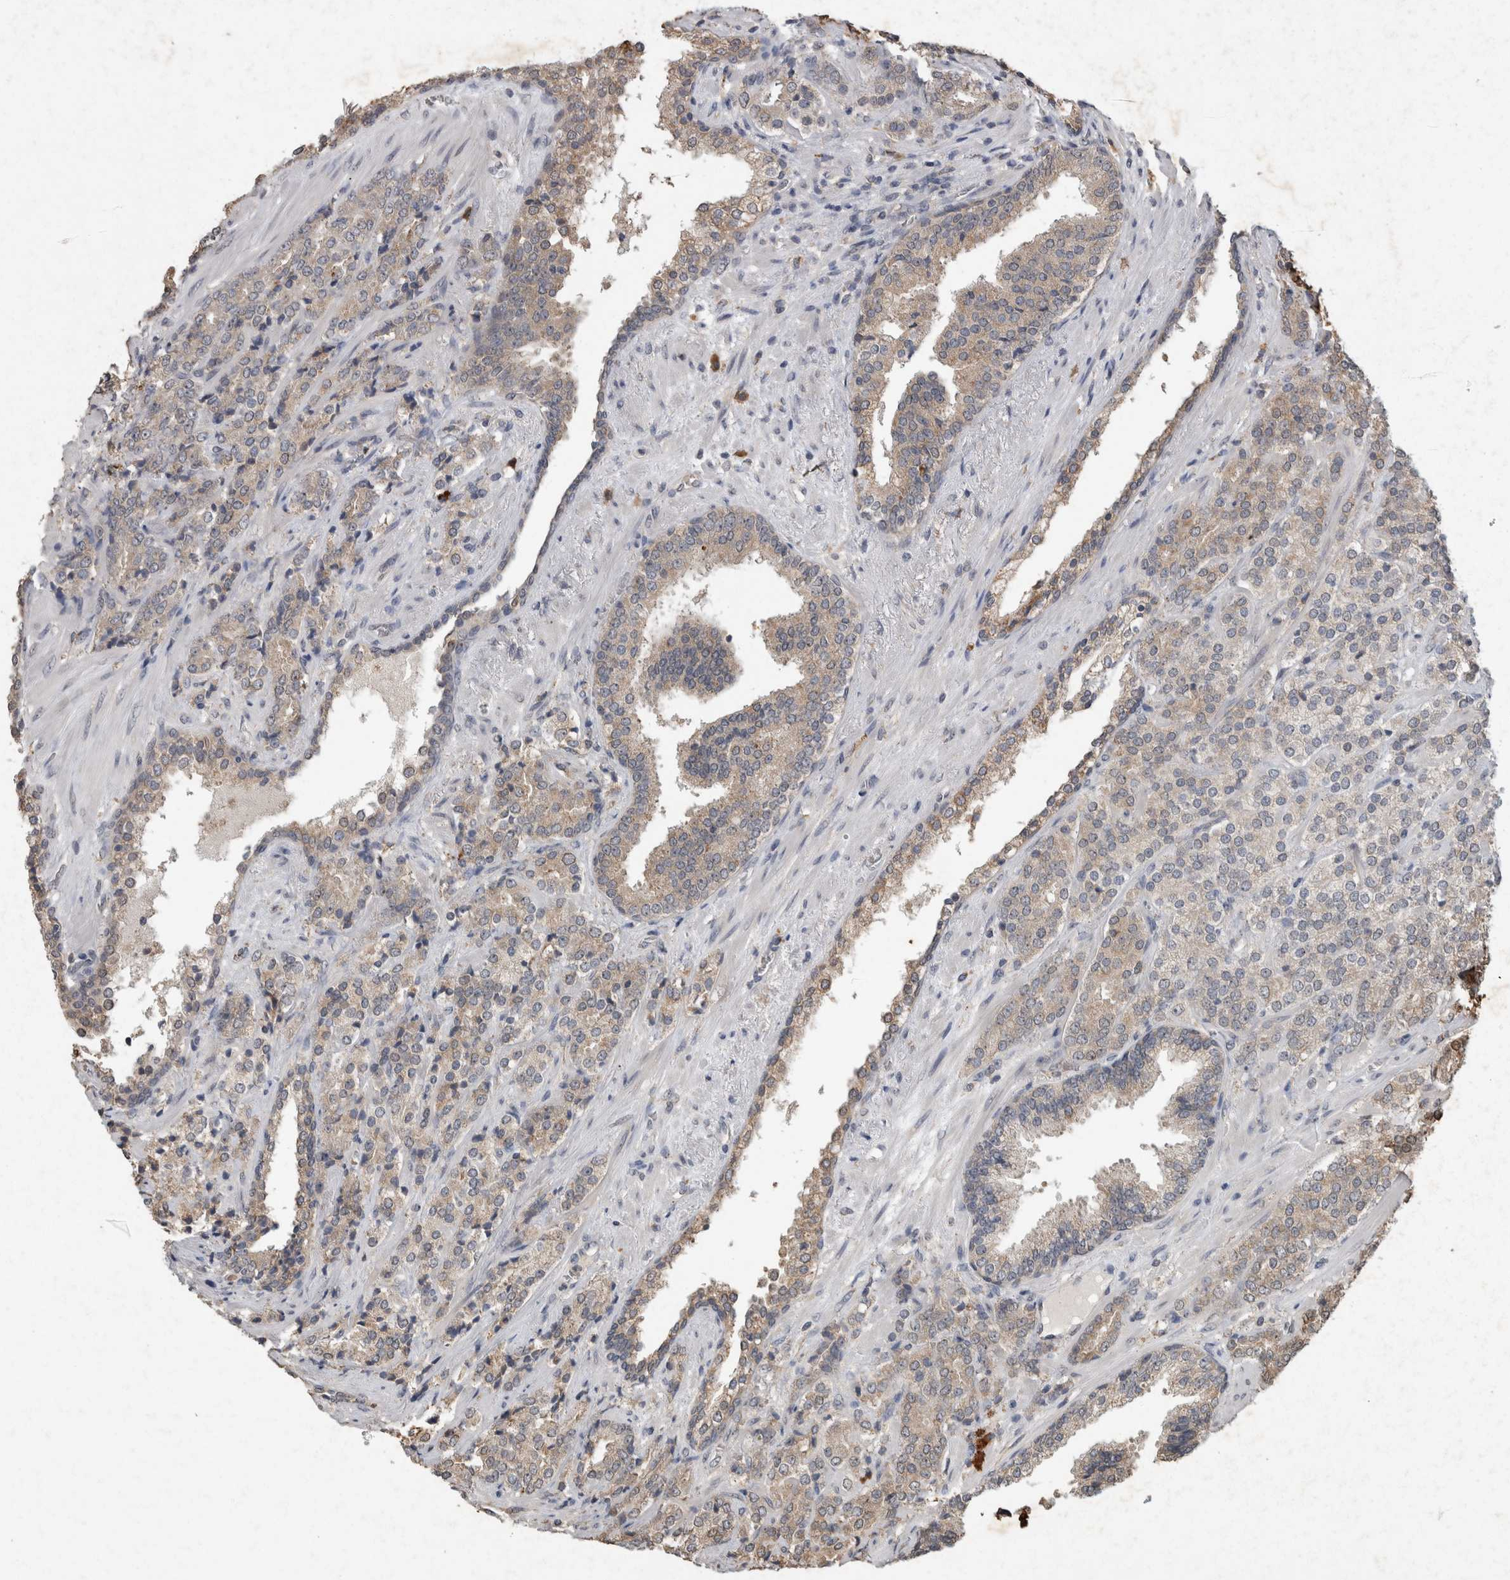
{"staining": {"intensity": "moderate", "quantity": ">75%", "location": "cytoplasmic/membranous"}, "tissue": "prostate cancer", "cell_type": "Tumor cells", "image_type": "cancer", "snomed": [{"axis": "morphology", "description": "Adenocarcinoma, High grade"}, {"axis": "topography", "description": "Prostate"}], "caption": "Moderate cytoplasmic/membranous staining for a protein is seen in approximately >75% of tumor cells of prostate cancer (adenocarcinoma (high-grade)) using immunohistochemistry (IHC).", "gene": "ADGRL3", "patient": {"sex": "male", "age": 71}}